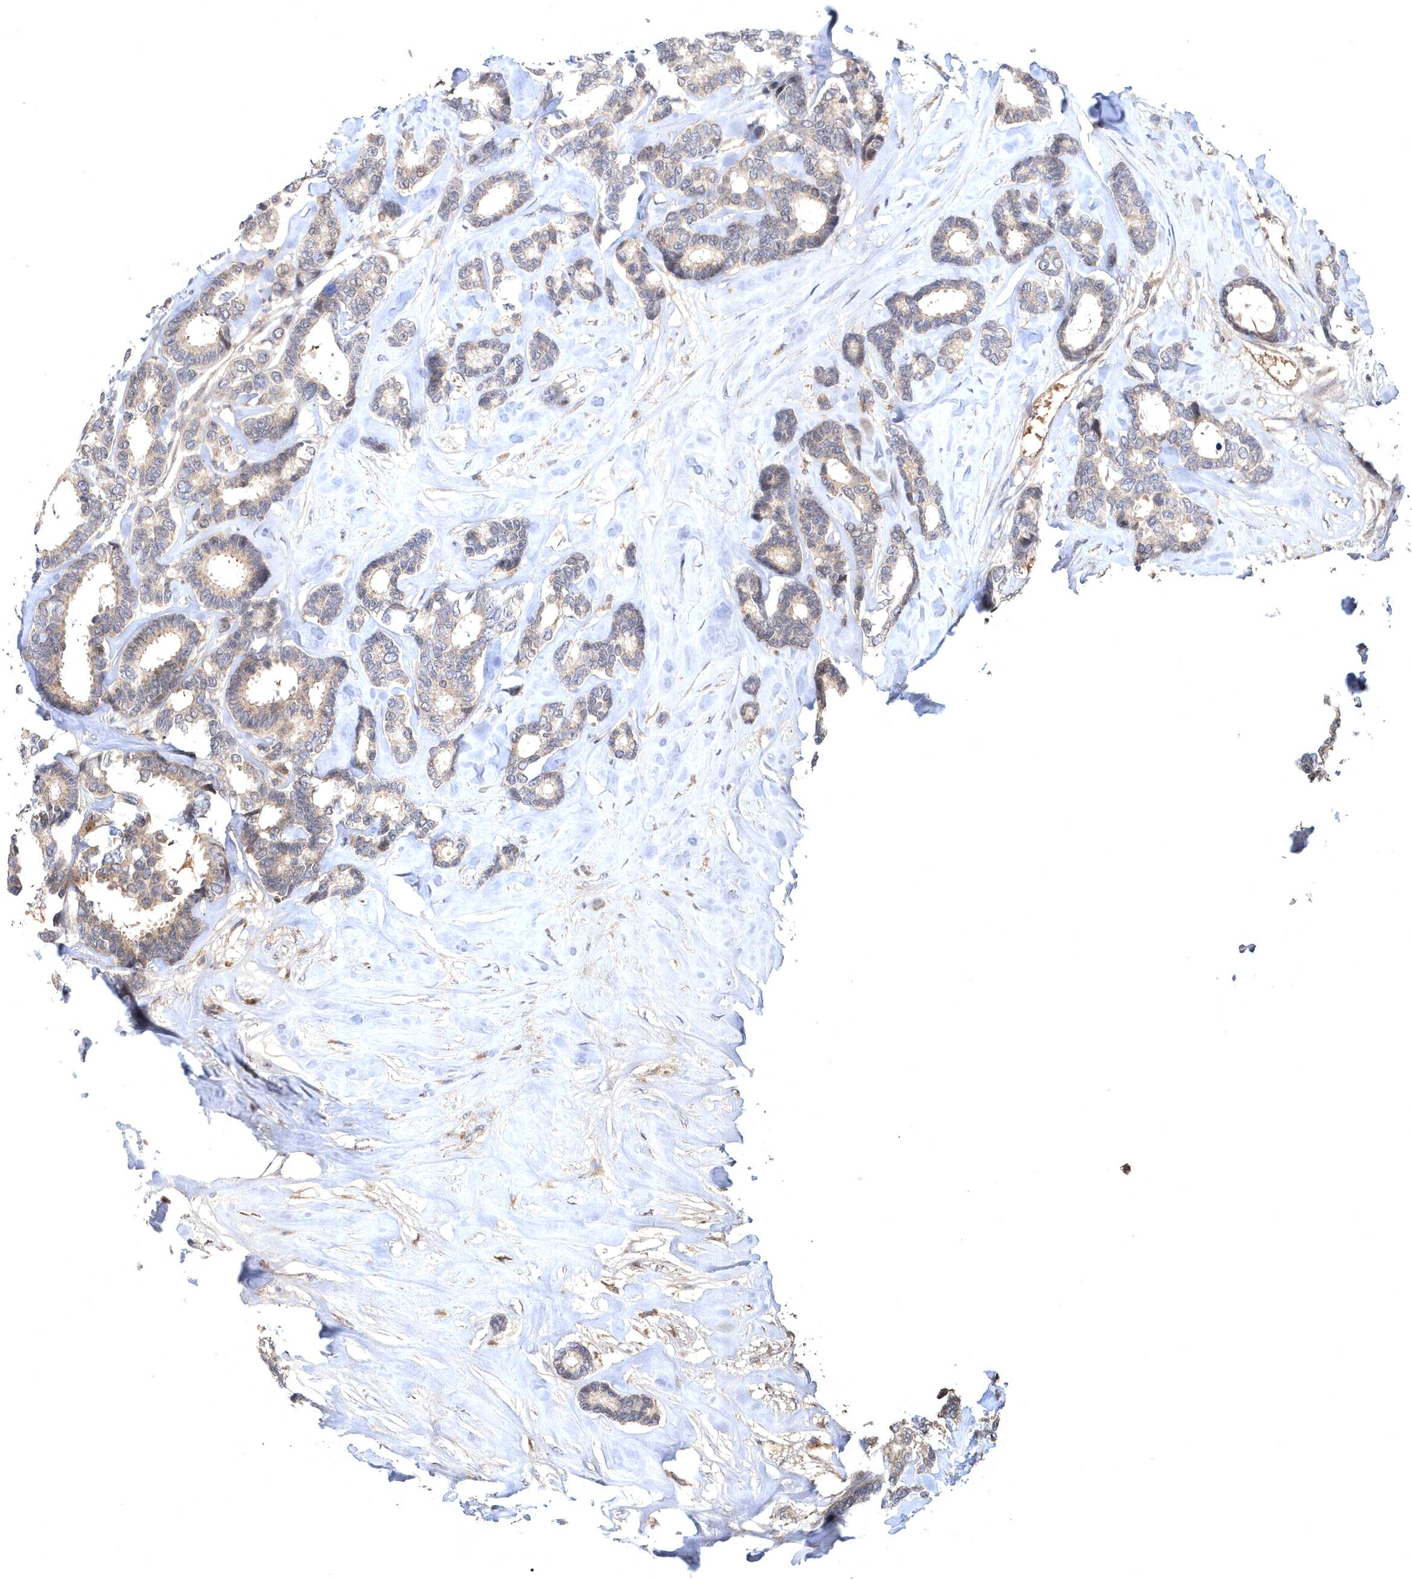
{"staining": {"intensity": "weak", "quantity": "<25%", "location": "cytoplasmic/membranous"}, "tissue": "breast cancer", "cell_type": "Tumor cells", "image_type": "cancer", "snomed": [{"axis": "morphology", "description": "Duct carcinoma"}, {"axis": "topography", "description": "Breast"}], "caption": "The image exhibits no staining of tumor cells in breast cancer (infiltrating ductal carcinoma).", "gene": "HMGCS1", "patient": {"sex": "female", "age": 87}}